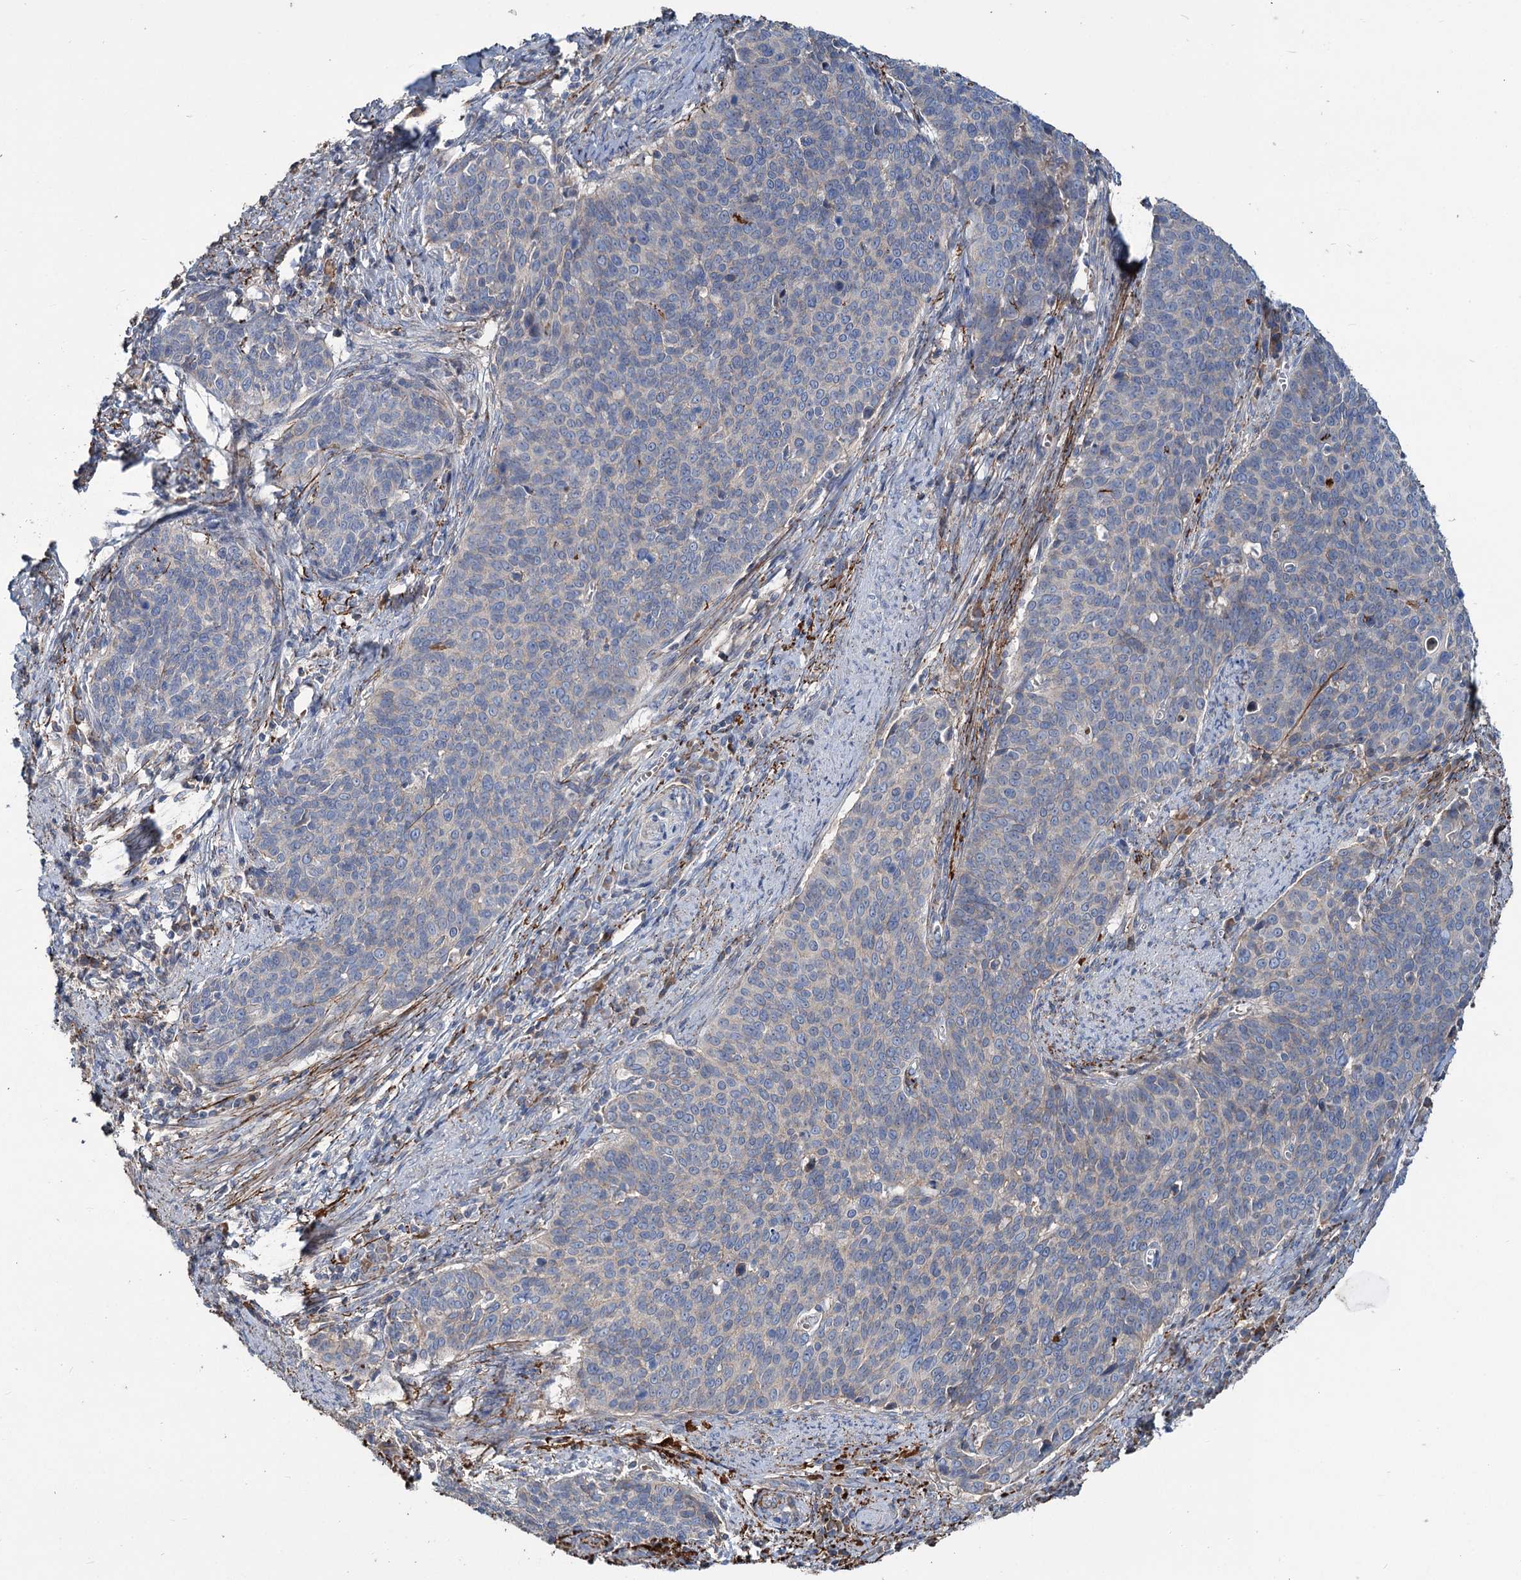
{"staining": {"intensity": "negative", "quantity": "none", "location": "none"}, "tissue": "cervical cancer", "cell_type": "Tumor cells", "image_type": "cancer", "snomed": [{"axis": "morphology", "description": "Squamous cell carcinoma, NOS"}, {"axis": "topography", "description": "Cervix"}], "caption": "Immunohistochemistry image of neoplastic tissue: human cervical squamous cell carcinoma stained with DAB shows no significant protein positivity in tumor cells.", "gene": "URAD", "patient": {"sex": "female", "age": 39}}